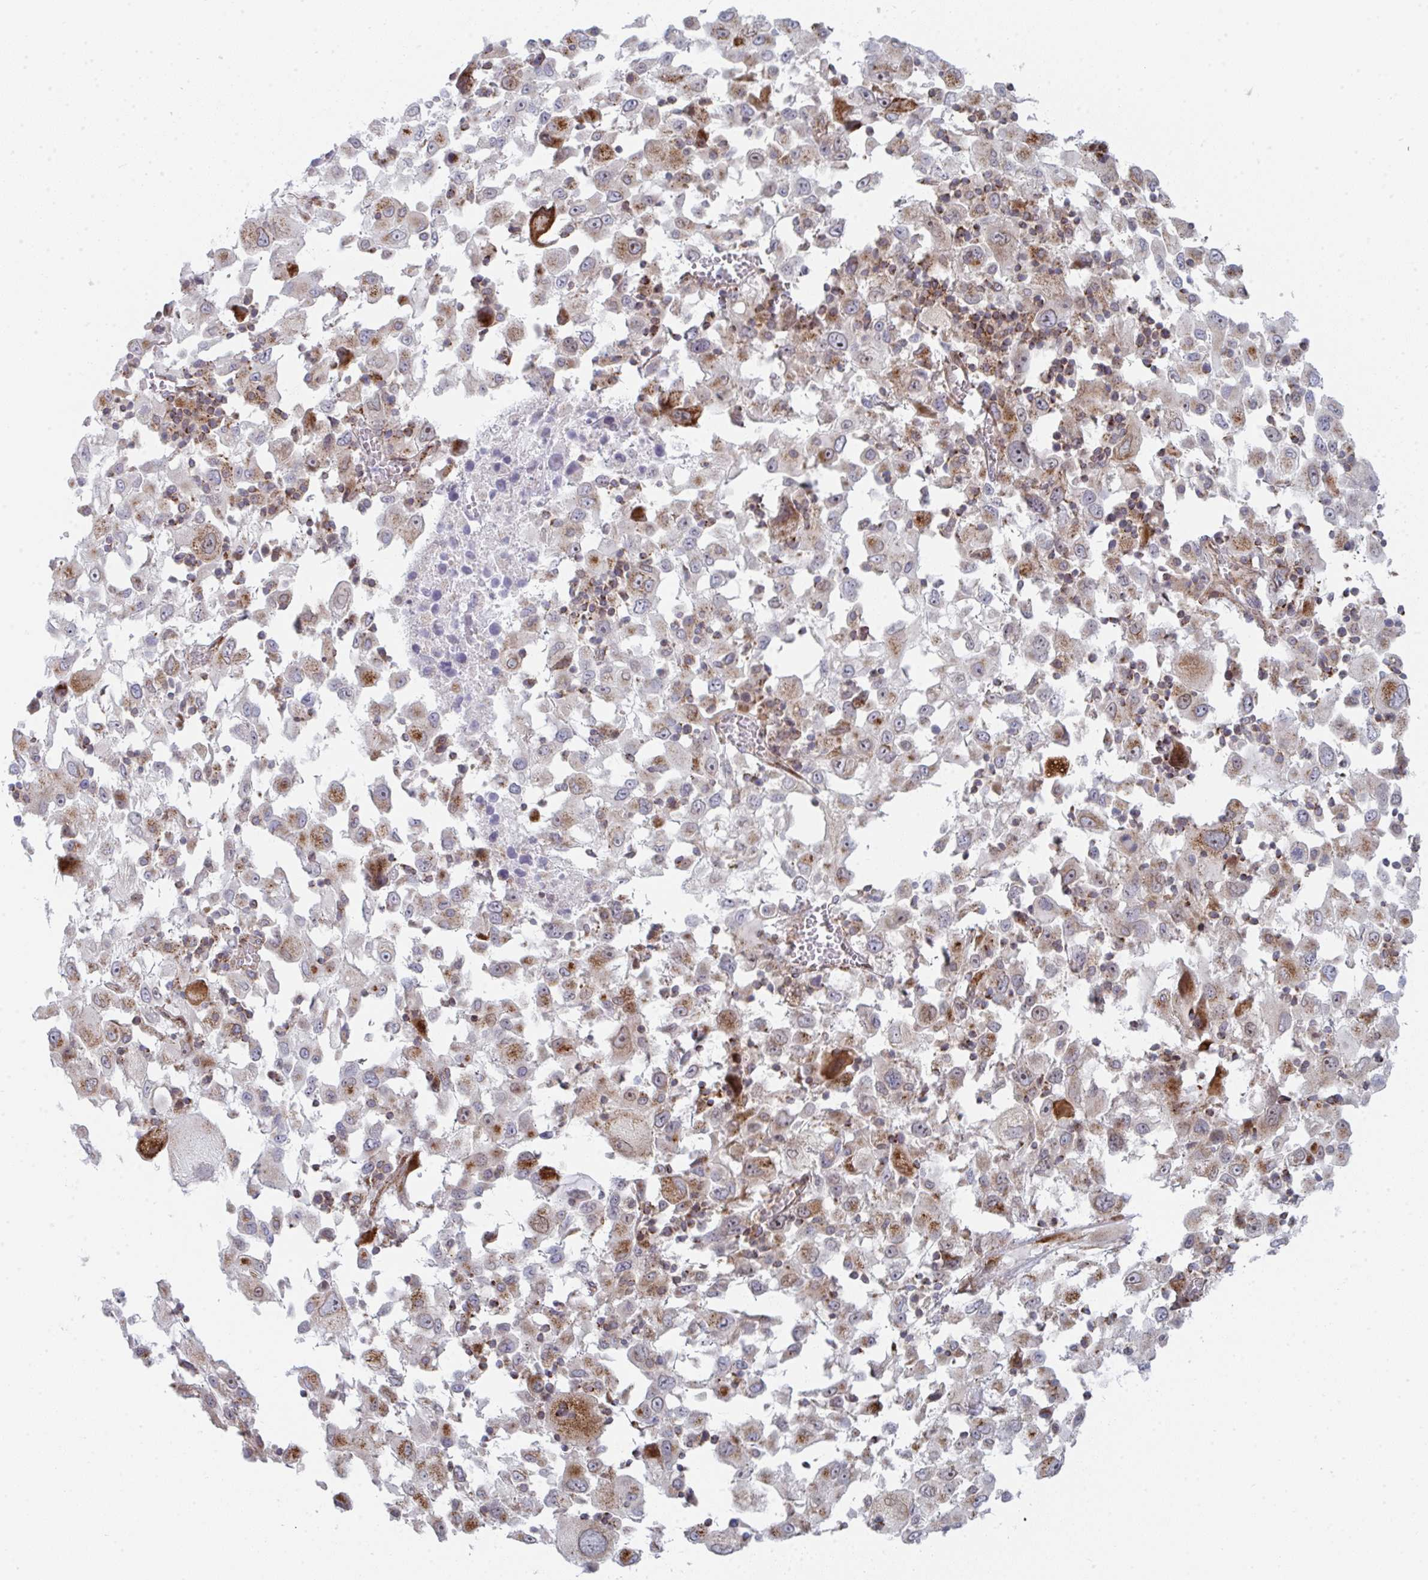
{"staining": {"intensity": "weak", "quantity": "25%-75%", "location": "cytoplasmic/membranous"}, "tissue": "melanoma", "cell_type": "Tumor cells", "image_type": "cancer", "snomed": [{"axis": "morphology", "description": "Malignant melanoma, Metastatic site"}, {"axis": "topography", "description": "Soft tissue"}], "caption": "Malignant melanoma (metastatic site) stained with a brown dye reveals weak cytoplasmic/membranous positive expression in approximately 25%-75% of tumor cells.", "gene": "PRKCH", "patient": {"sex": "male", "age": 50}}